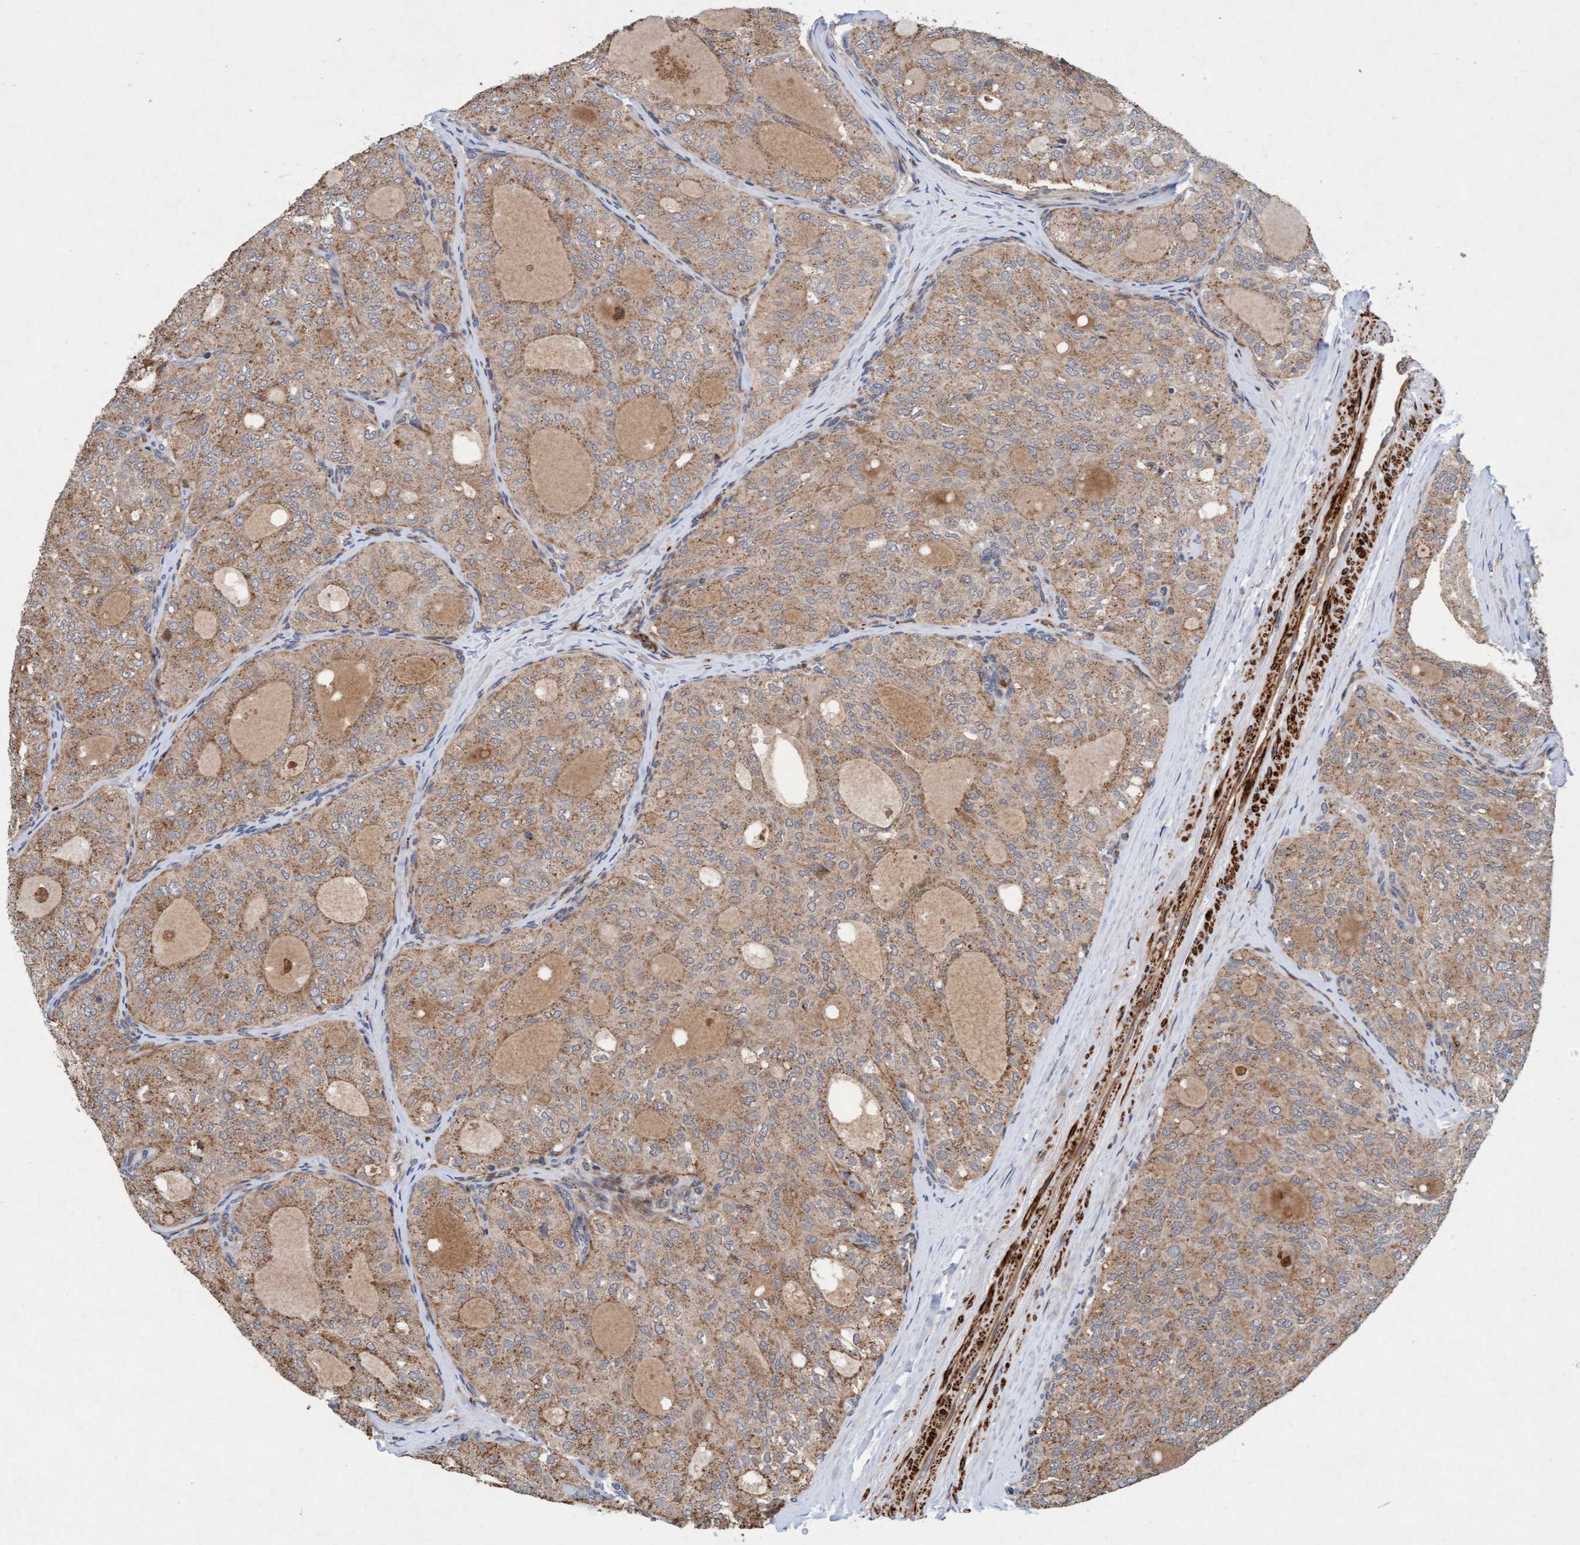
{"staining": {"intensity": "moderate", "quantity": ">75%", "location": "cytoplasmic/membranous"}, "tissue": "thyroid cancer", "cell_type": "Tumor cells", "image_type": "cancer", "snomed": [{"axis": "morphology", "description": "Follicular adenoma carcinoma, NOS"}, {"axis": "topography", "description": "Thyroid gland"}], "caption": "This is a micrograph of IHC staining of thyroid cancer, which shows moderate expression in the cytoplasmic/membranous of tumor cells.", "gene": "TMEM70", "patient": {"sex": "male", "age": 75}}